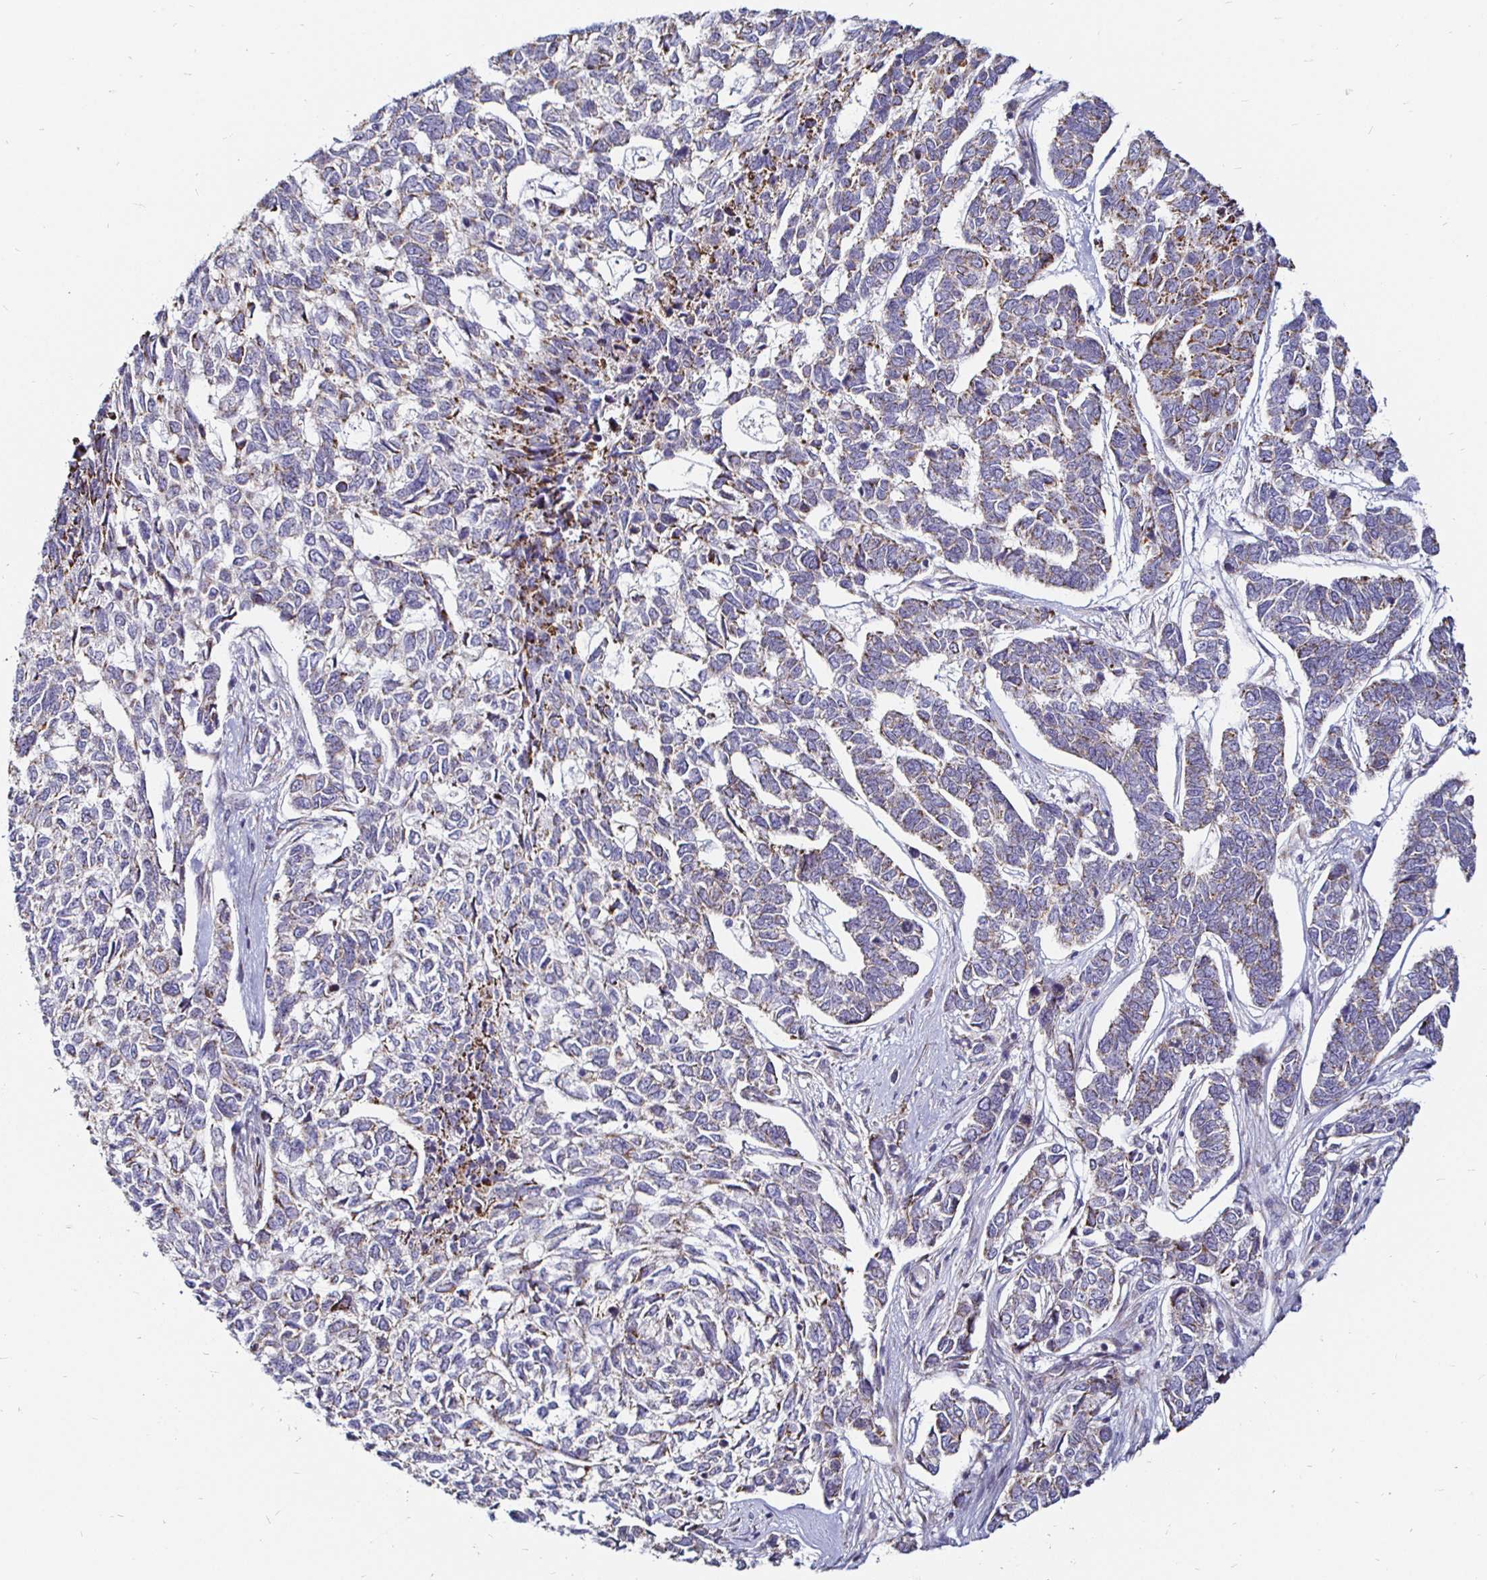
{"staining": {"intensity": "moderate", "quantity": "<25%", "location": "cytoplasmic/membranous"}, "tissue": "skin cancer", "cell_type": "Tumor cells", "image_type": "cancer", "snomed": [{"axis": "morphology", "description": "Basal cell carcinoma"}, {"axis": "topography", "description": "Skin"}], "caption": "DAB immunohistochemical staining of human skin basal cell carcinoma displays moderate cytoplasmic/membranous protein staining in about <25% of tumor cells. The staining was performed using DAB (3,3'-diaminobenzidine) to visualize the protein expression in brown, while the nuclei were stained in blue with hematoxylin (Magnification: 20x).", "gene": "ATG3", "patient": {"sex": "female", "age": 65}}